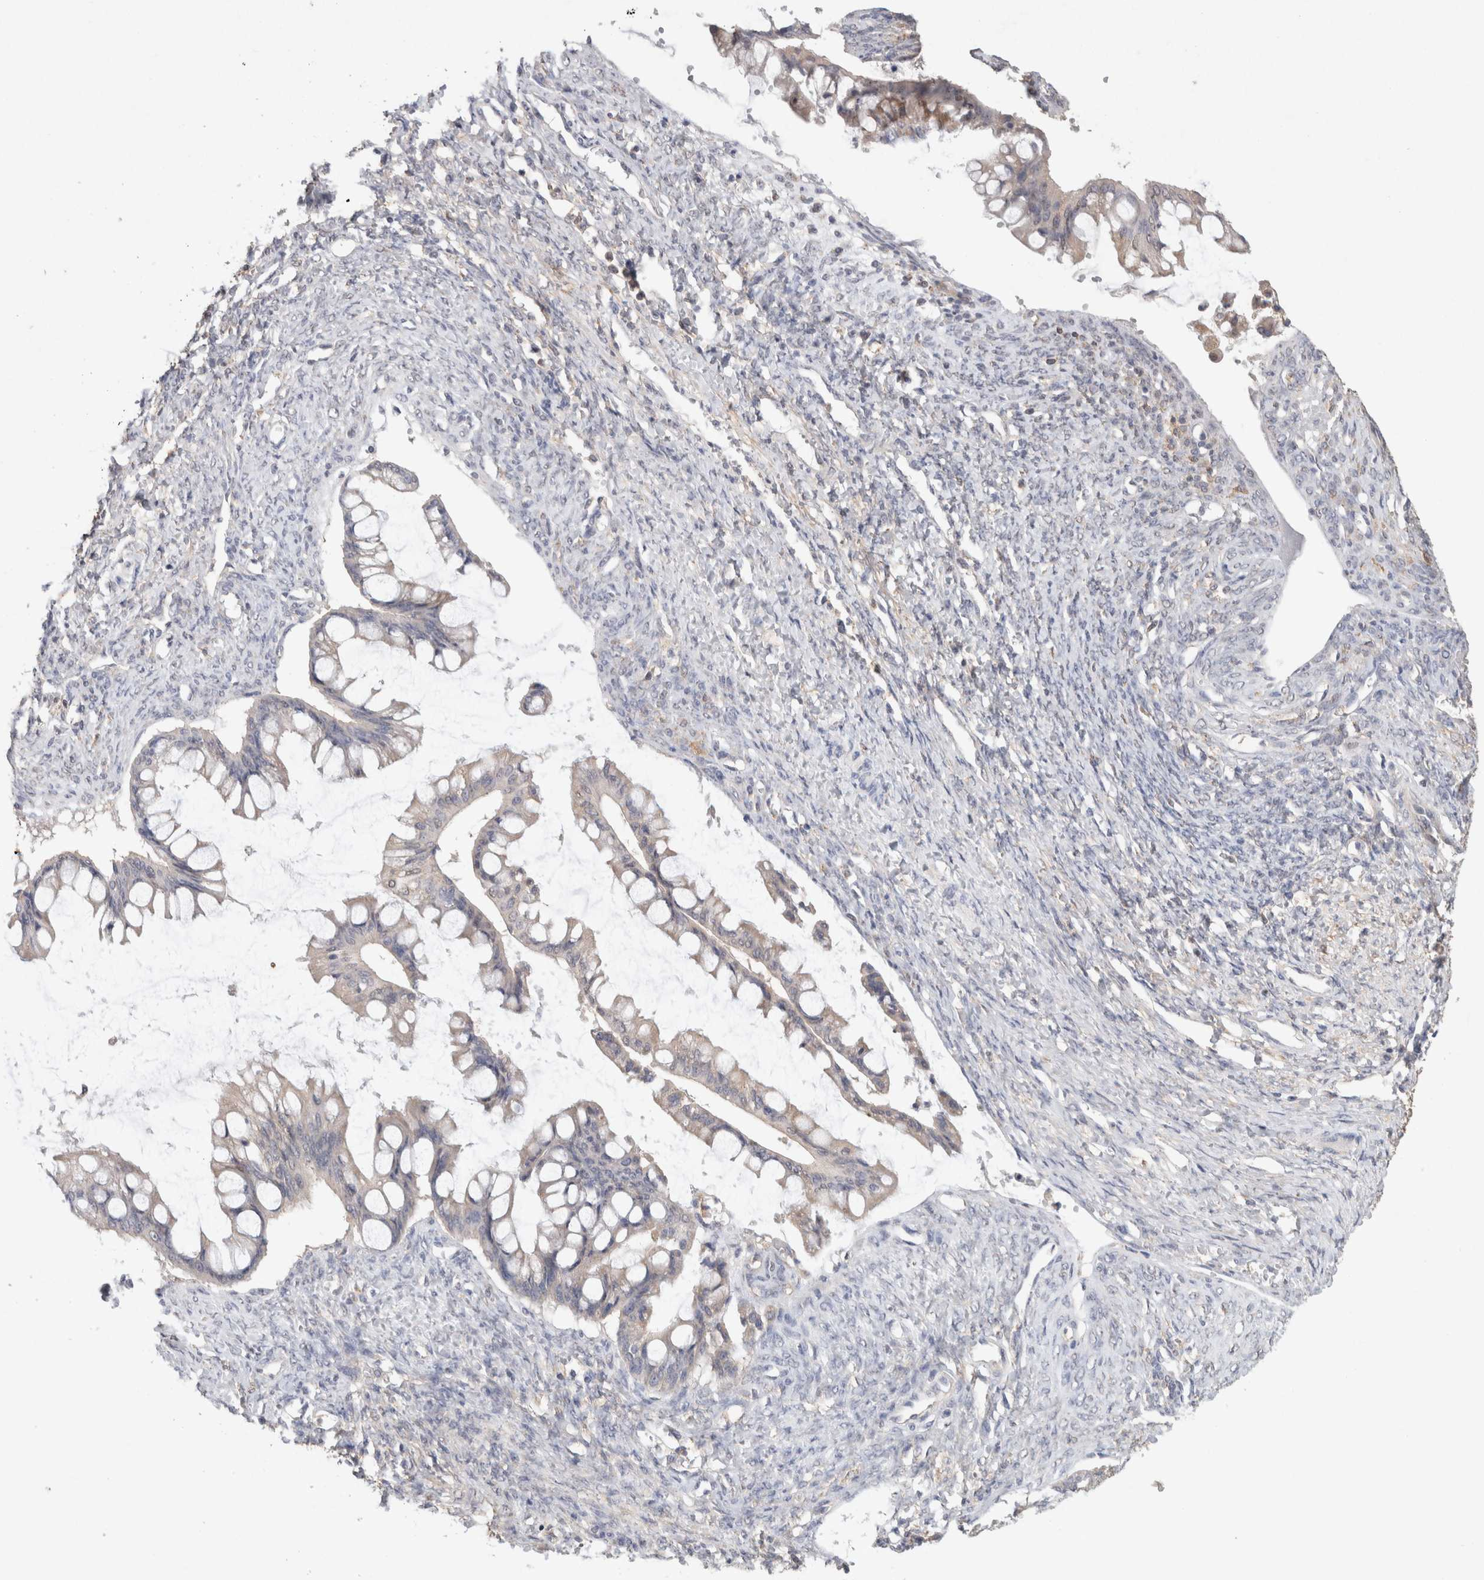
{"staining": {"intensity": "weak", "quantity": "<25%", "location": "cytoplasmic/membranous"}, "tissue": "ovarian cancer", "cell_type": "Tumor cells", "image_type": "cancer", "snomed": [{"axis": "morphology", "description": "Cystadenocarcinoma, mucinous, NOS"}, {"axis": "topography", "description": "Ovary"}], "caption": "IHC photomicrograph of neoplastic tissue: mucinous cystadenocarcinoma (ovarian) stained with DAB (3,3'-diaminobenzidine) displays no significant protein positivity in tumor cells. The staining is performed using DAB (3,3'-diaminobenzidine) brown chromogen with nuclei counter-stained in using hematoxylin.", "gene": "RAB14", "patient": {"sex": "female", "age": 73}}